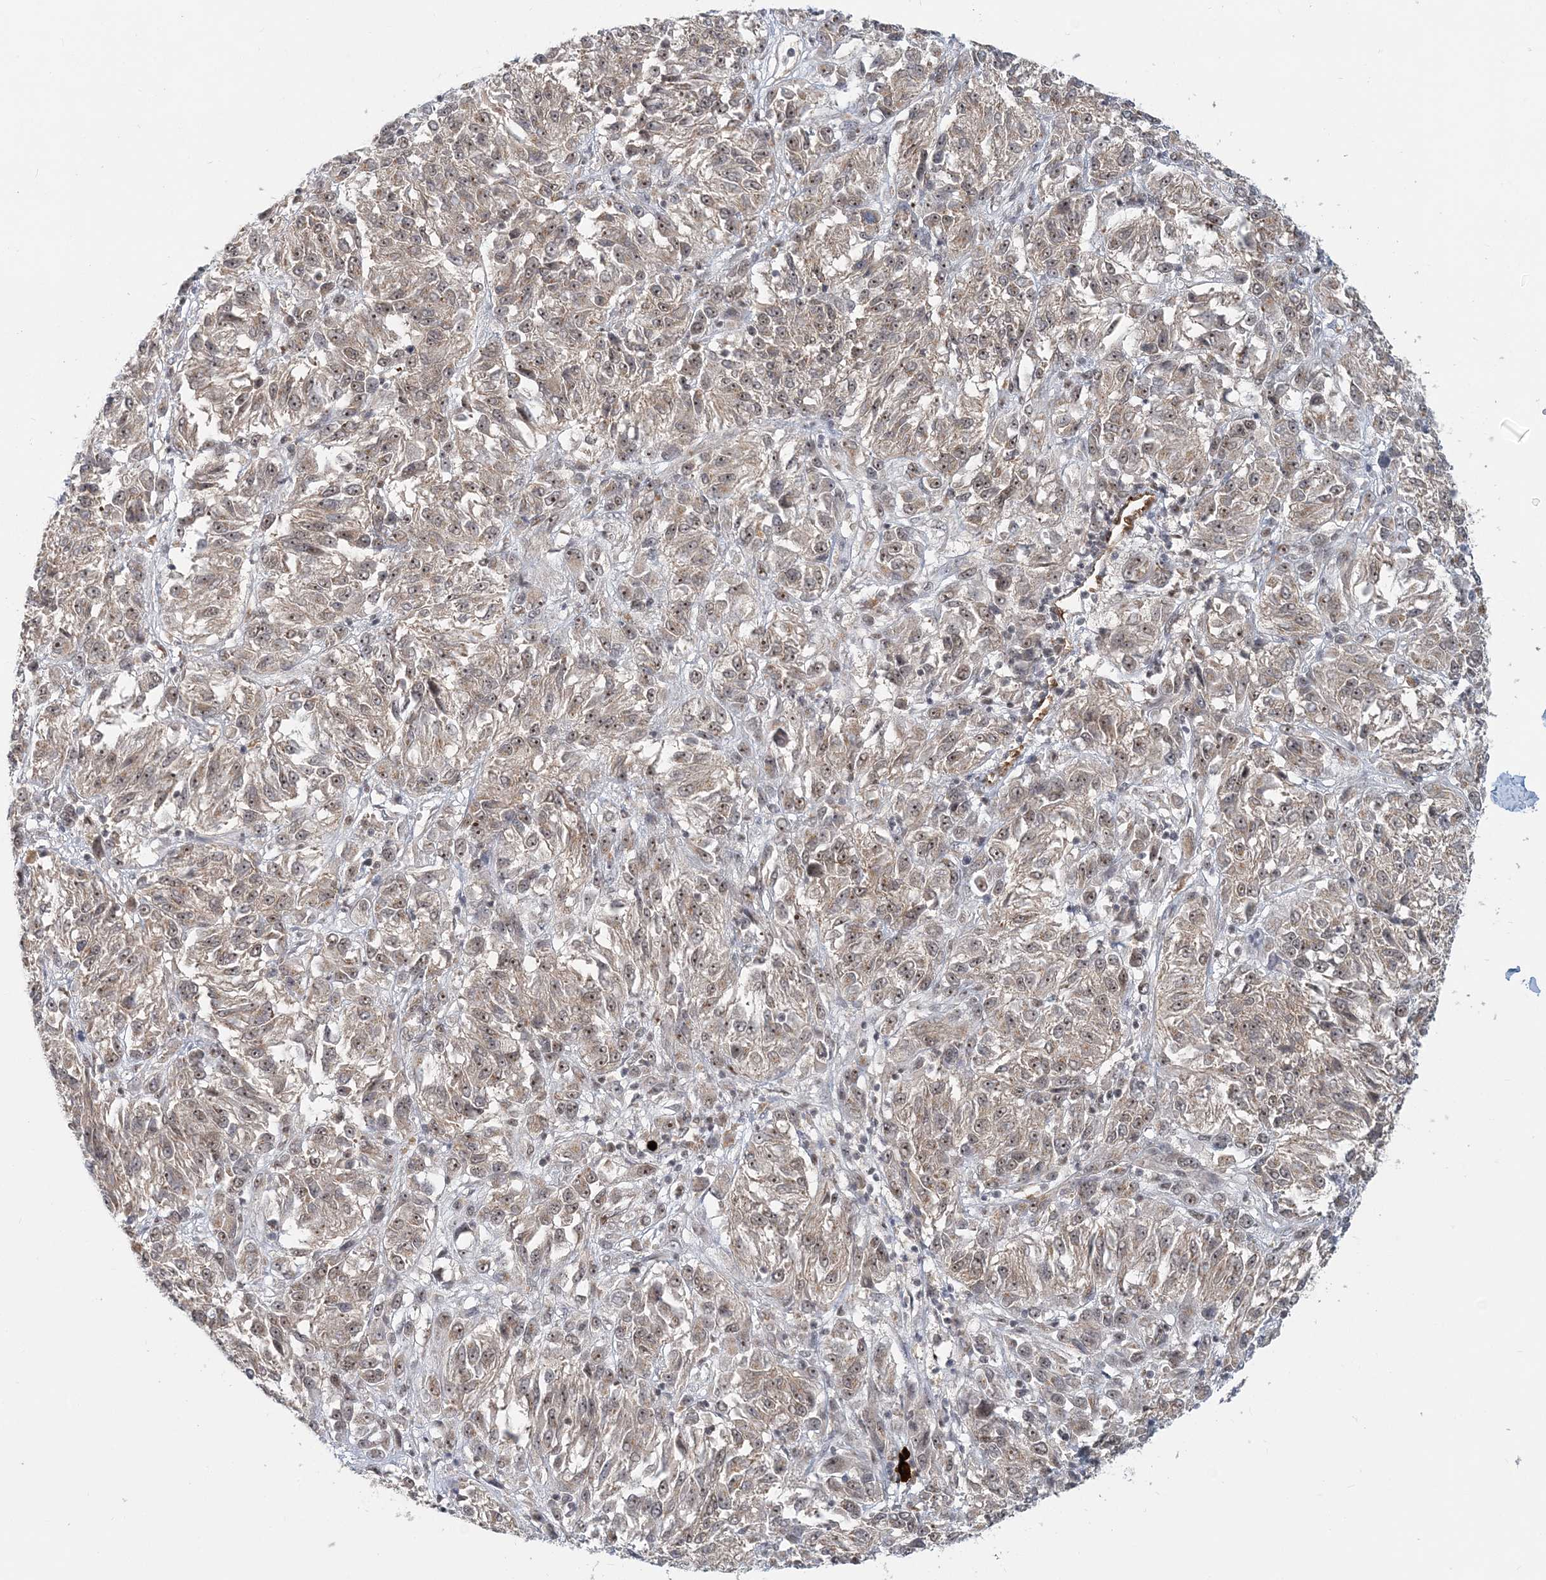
{"staining": {"intensity": "weak", "quantity": ">75%", "location": "cytoplasmic/membranous,nuclear"}, "tissue": "melanoma", "cell_type": "Tumor cells", "image_type": "cancer", "snomed": [{"axis": "morphology", "description": "Malignant melanoma, Metastatic site"}, {"axis": "topography", "description": "Lung"}], "caption": "Weak cytoplasmic/membranous and nuclear protein expression is identified in about >75% of tumor cells in melanoma.", "gene": "PLRG1", "patient": {"sex": "male", "age": 64}}